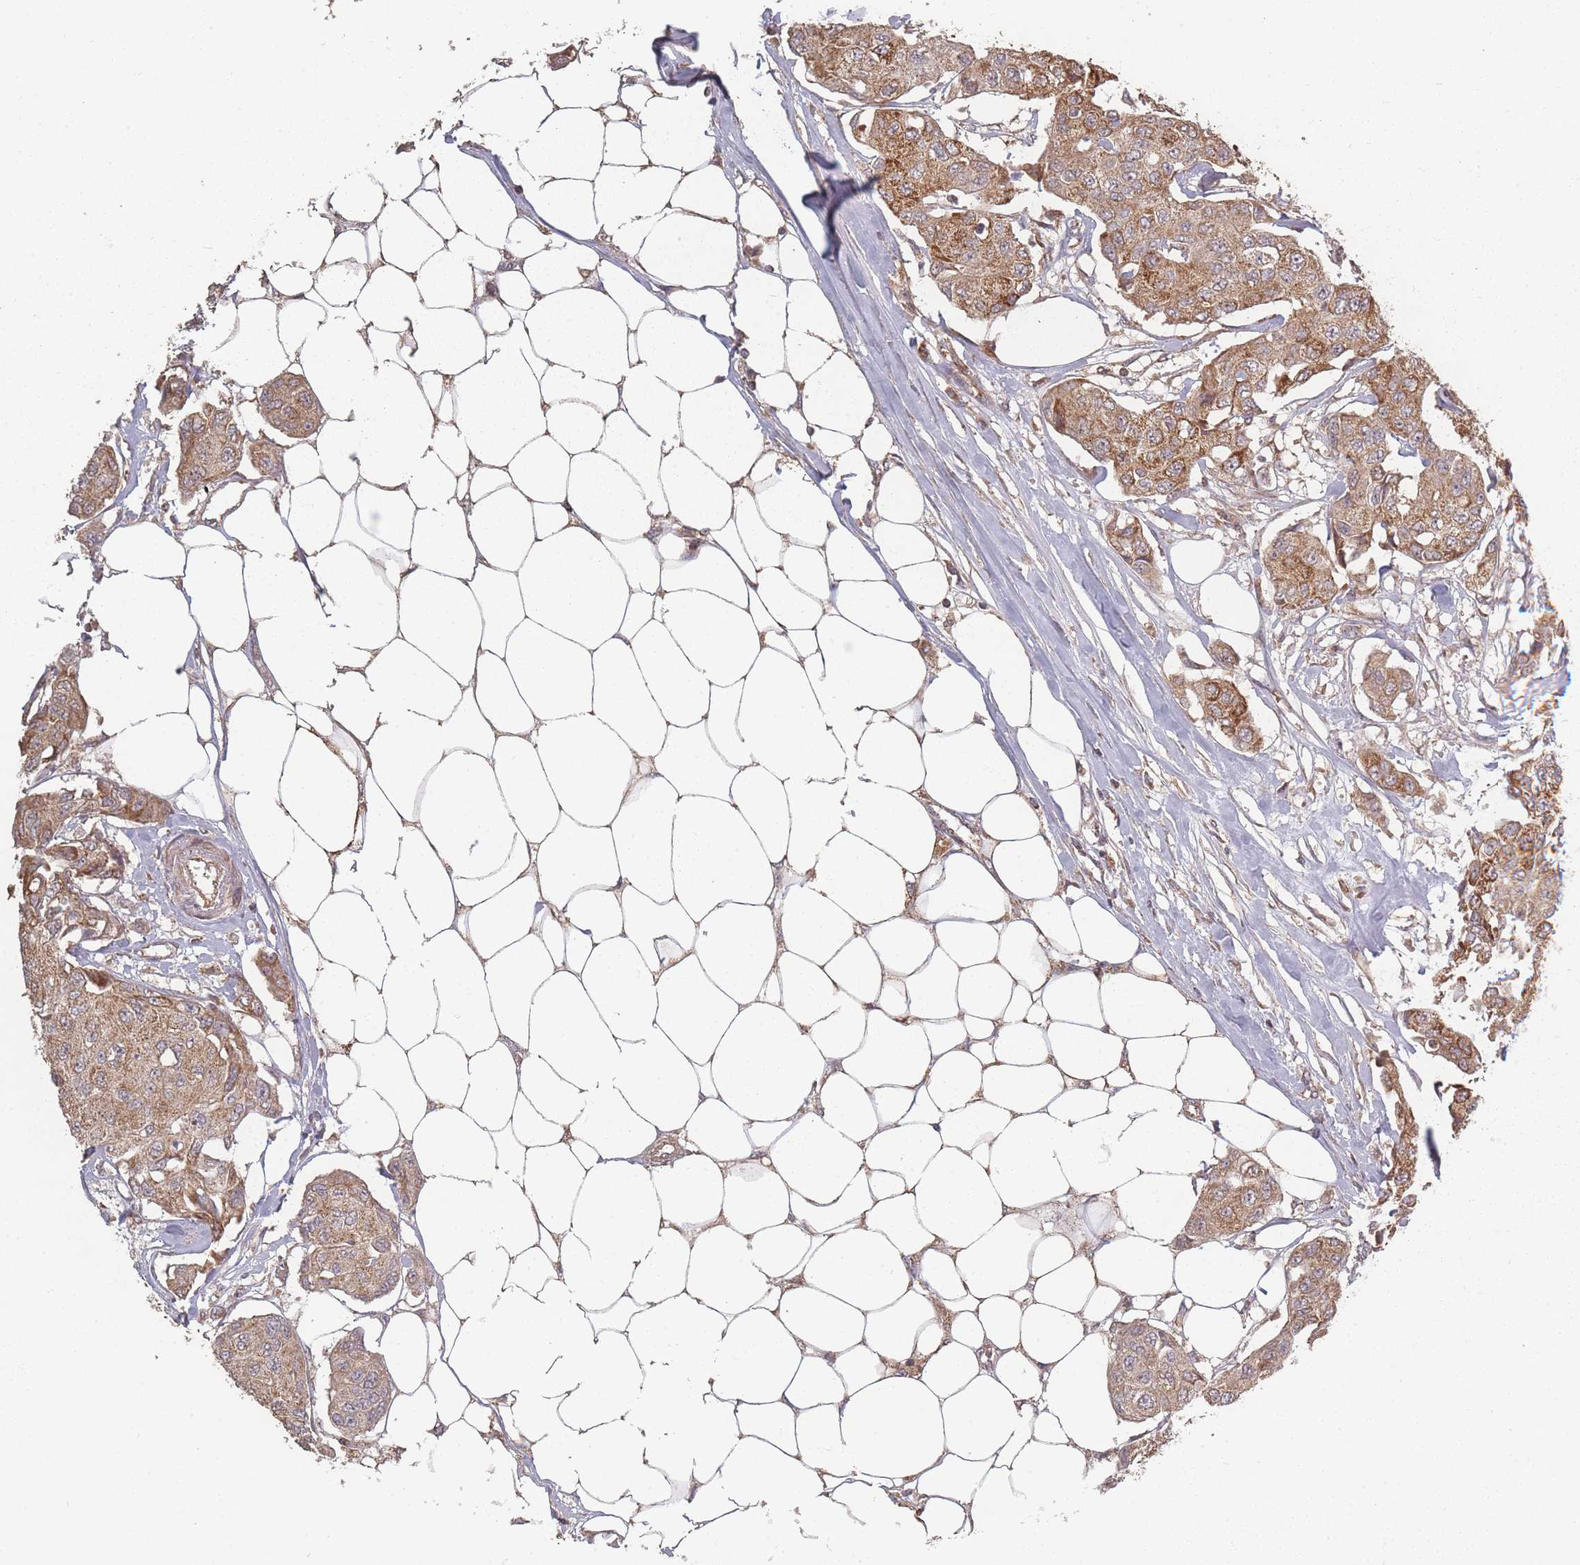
{"staining": {"intensity": "moderate", "quantity": ">75%", "location": "cytoplasmic/membranous"}, "tissue": "breast cancer", "cell_type": "Tumor cells", "image_type": "cancer", "snomed": [{"axis": "morphology", "description": "Duct carcinoma"}, {"axis": "topography", "description": "Breast"}, {"axis": "topography", "description": "Lymph node"}], "caption": "Protein expression analysis of human infiltrating ductal carcinoma (breast) reveals moderate cytoplasmic/membranous expression in about >75% of tumor cells. Using DAB (brown) and hematoxylin (blue) stains, captured at high magnification using brightfield microscopy.", "gene": "LYRM7", "patient": {"sex": "female", "age": 80}}